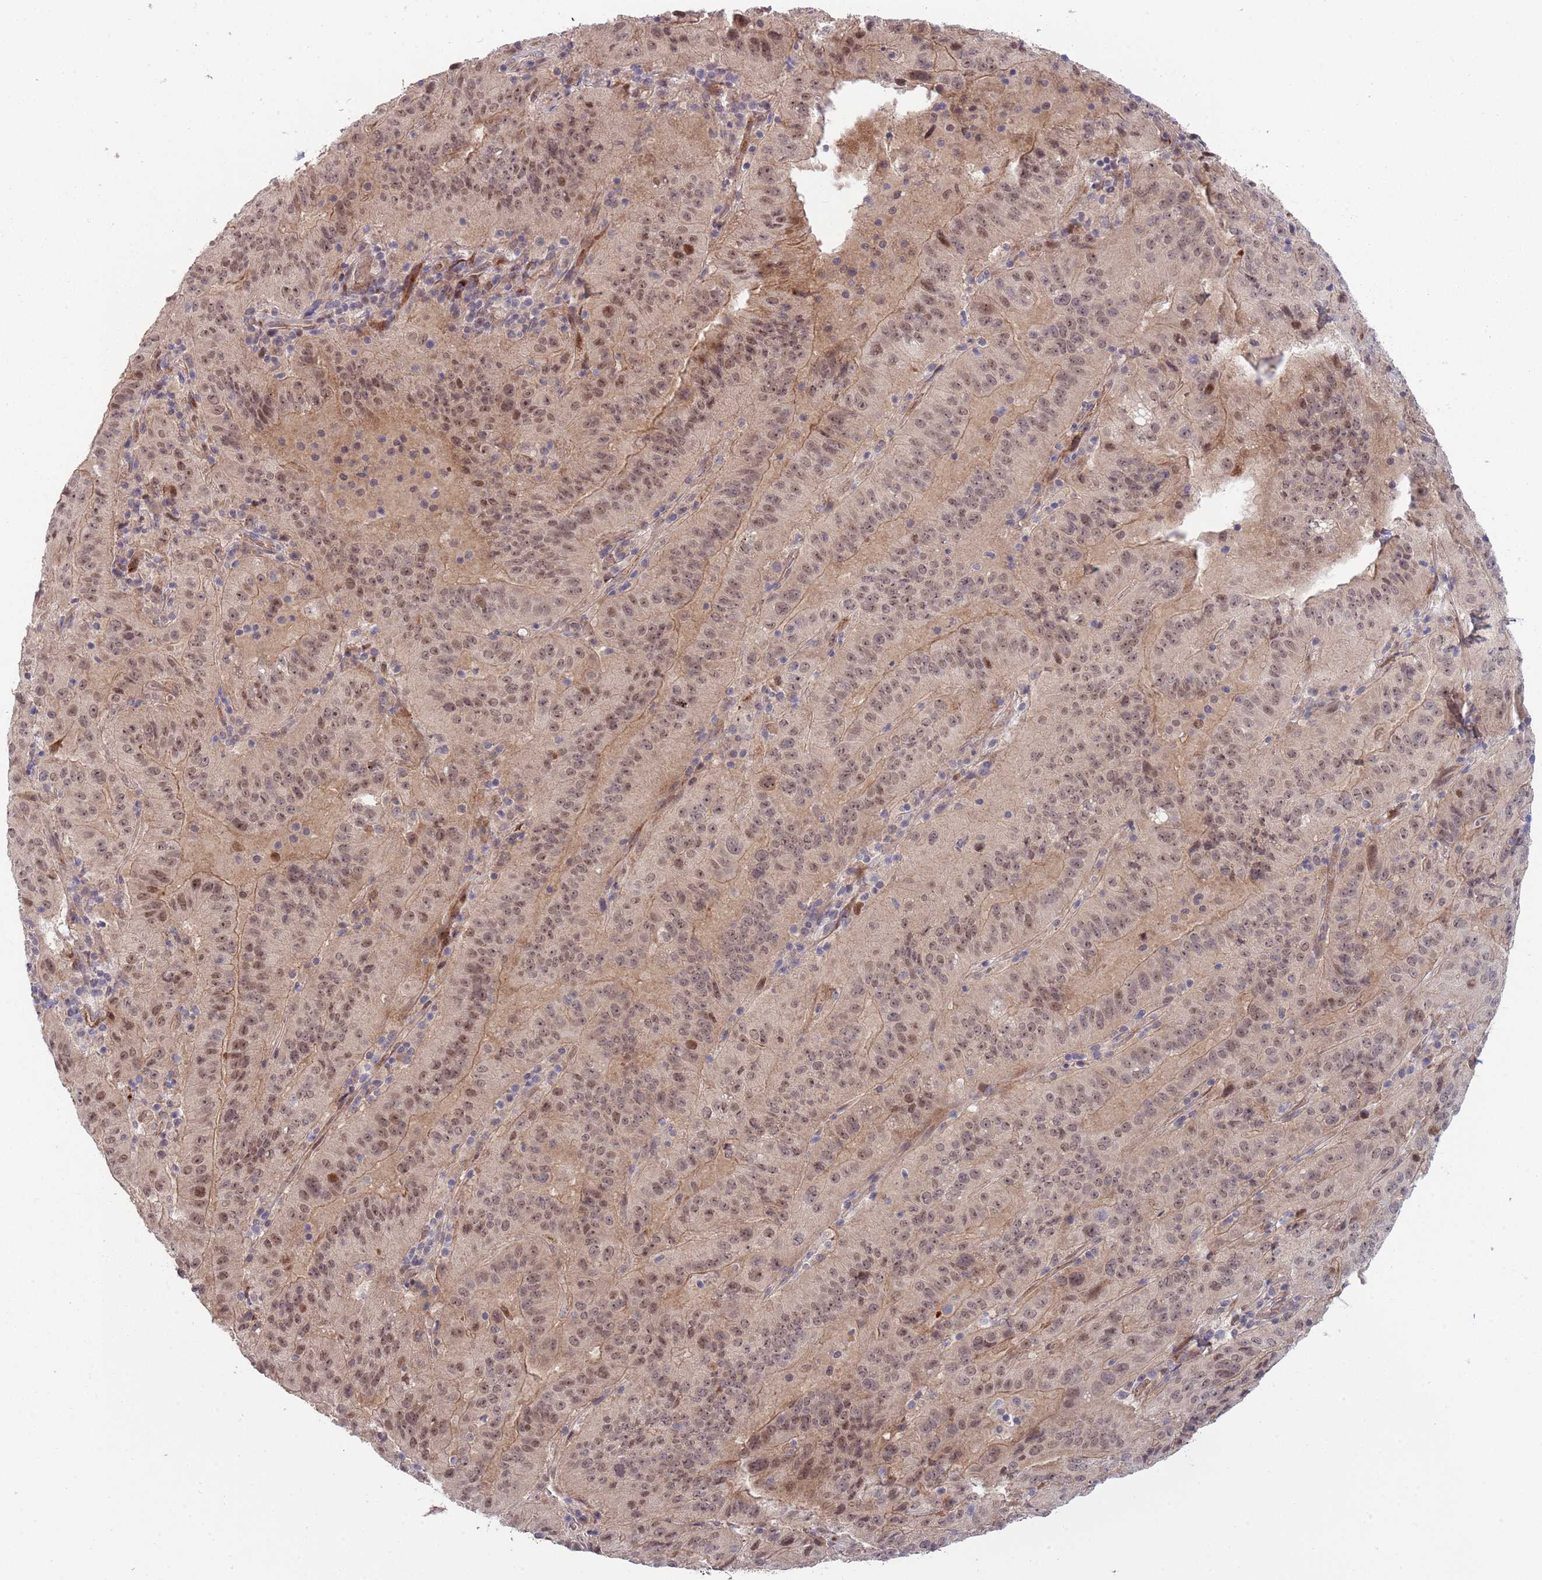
{"staining": {"intensity": "moderate", "quantity": ">75%", "location": "cytoplasmic/membranous,nuclear"}, "tissue": "pancreatic cancer", "cell_type": "Tumor cells", "image_type": "cancer", "snomed": [{"axis": "morphology", "description": "Adenocarcinoma, NOS"}, {"axis": "topography", "description": "Pancreas"}], "caption": "Protein staining exhibits moderate cytoplasmic/membranous and nuclear expression in approximately >75% of tumor cells in pancreatic adenocarcinoma. (DAB = brown stain, brightfield microscopy at high magnification).", "gene": "NT5DC4", "patient": {"sex": "male", "age": 63}}